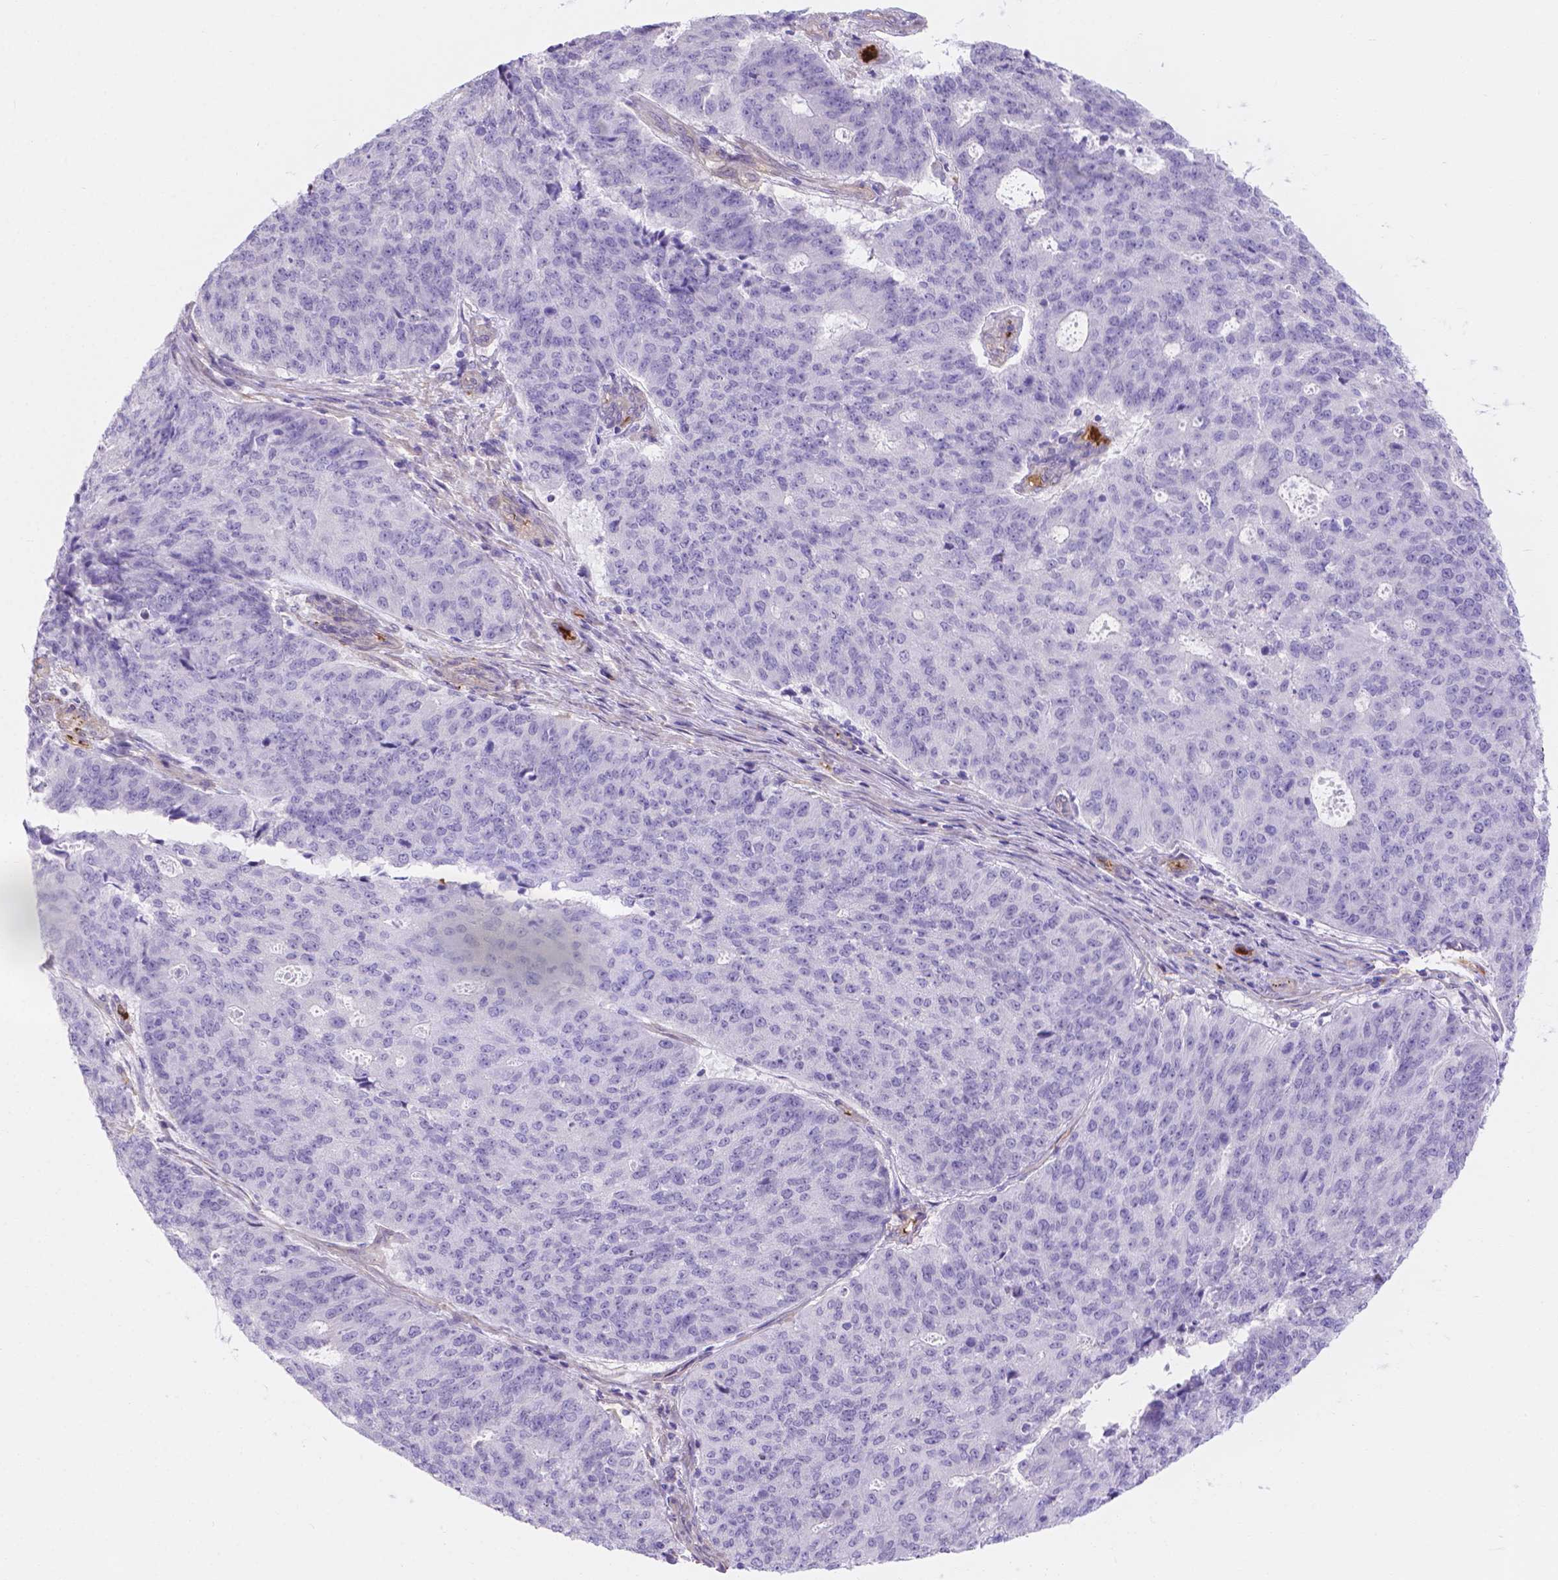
{"staining": {"intensity": "negative", "quantity": "none", "location": "none"}, "tissue": "endometrial cancer", "cell_type": "Tumor cells", "image_type": "cancer", "snomed": [{"axis": "morphology", "description": "Adenocarcinoma, NOS"}, {"axis": "topography", "description": "Endometrium"}], "caption": "High magnification brightfield microscopy of endometrial cancer (adenocarcinoma) stained with DAB (brown) and counterstained with hematoxylin (blue): tumor cells show no significant positivity. (Stains: DAB (3,3'-diaminobenzidine) IHC with hematoxylin counter stain, Microscopy: brightfield microscopy at high magnification).", "gene": "SLC40A1", "patient": {"sex": "female", "age": 82}}